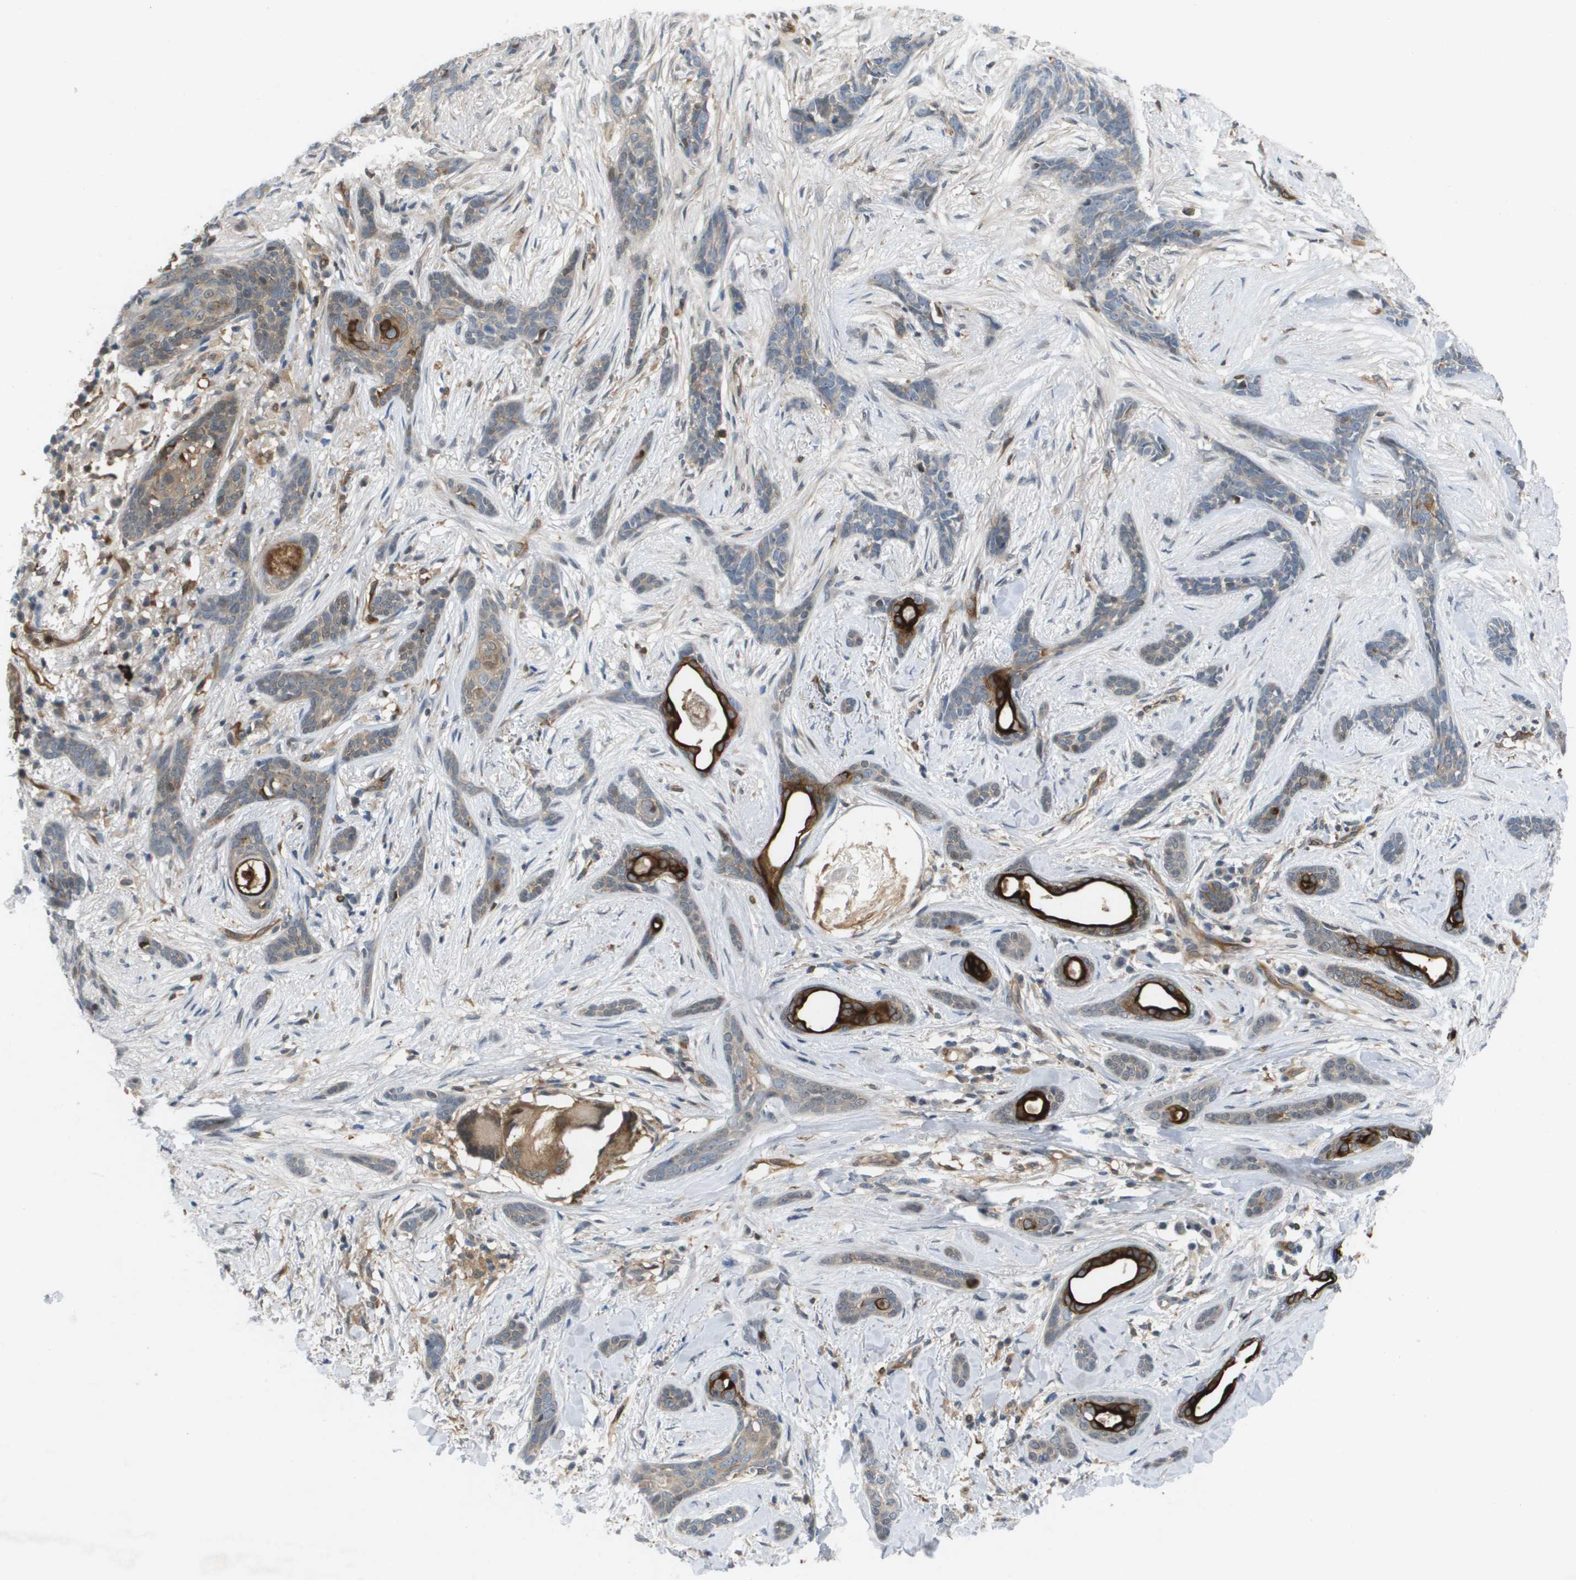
{"staining": {"intensity": "strong", "quantity": "<25%", "location": "cytoplasmic/membranous"}, "tissue": "skin cancer", "cell_type": "Tumor cells", "image_type": "cancer", "snomed": [{"axis": "morphology", "description": "Basal cell carcinoma"}, {"axis": "morphology", "description": "Adnexal tumor, benign"}, {"axis": "topography", "description": "Skin"}], "caption": "Immunohistochemistry (IHC) histopathology image of skin basal cell carcinoma stained for a protein (brown), which reveals medium levels of strong cytoplasmic/membranous staining in approximately <25% of tumor cells.", "gene": "PALD1", "patient": {"sex": "female", "age": 42}}